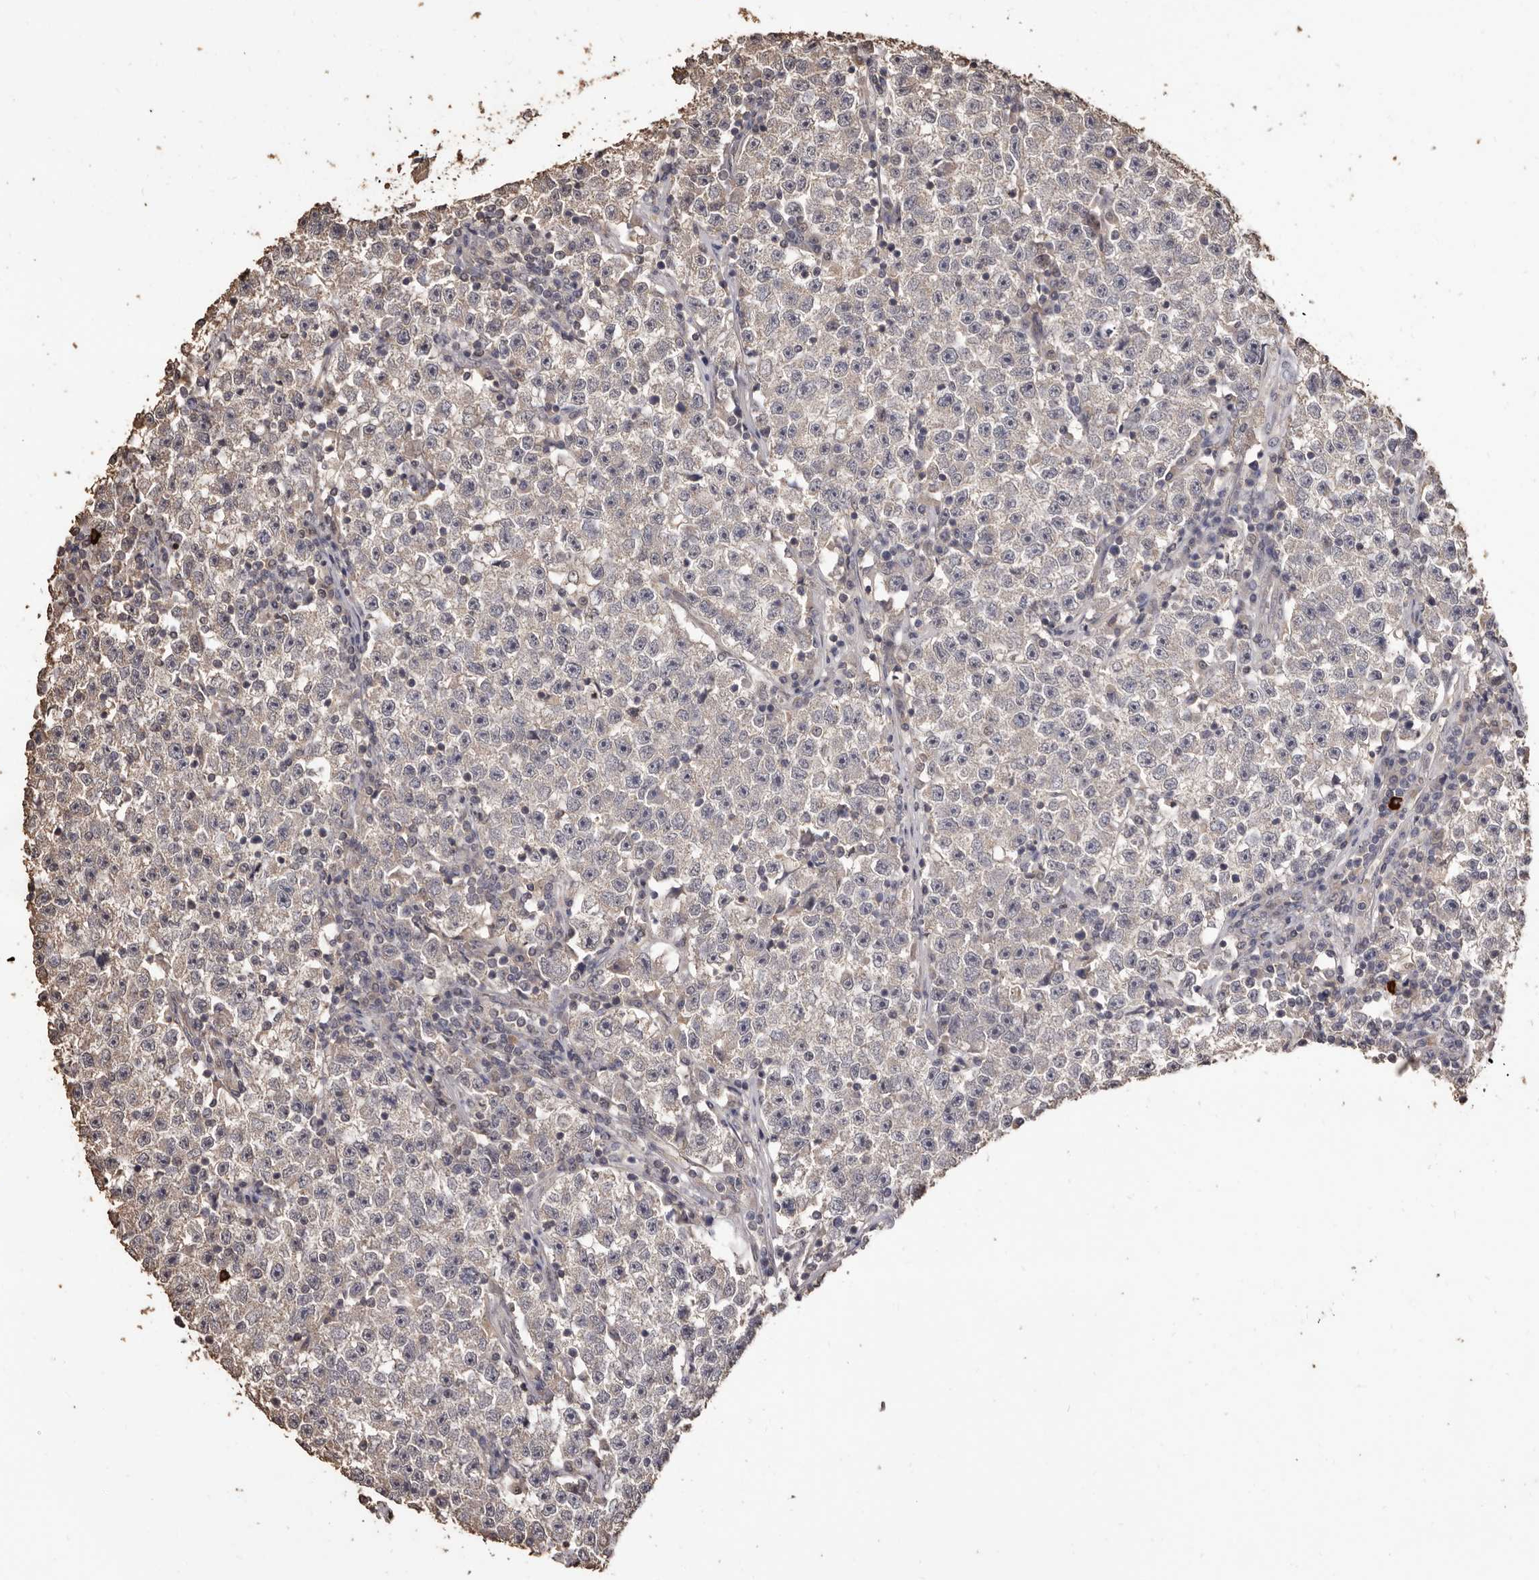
{"staining": {"intensity": "negative", "quantity": "none", "location": "none"}, "tissue": "testis cancer", "cell_type": "Tumor cells", "image_type": "cancer", "snomed": [{"axis": "morphology", "description": "Seminoma, NOS"}, {"axis": "topography", "description": "Testis"}], "caption": "An immunohistochemistry (IHC) image of testis seminoma is shown. There is no staining in tumor cells of testis seminoma.", "gene": "INAVA", "patient": {"sex": "male", "age": 22}}